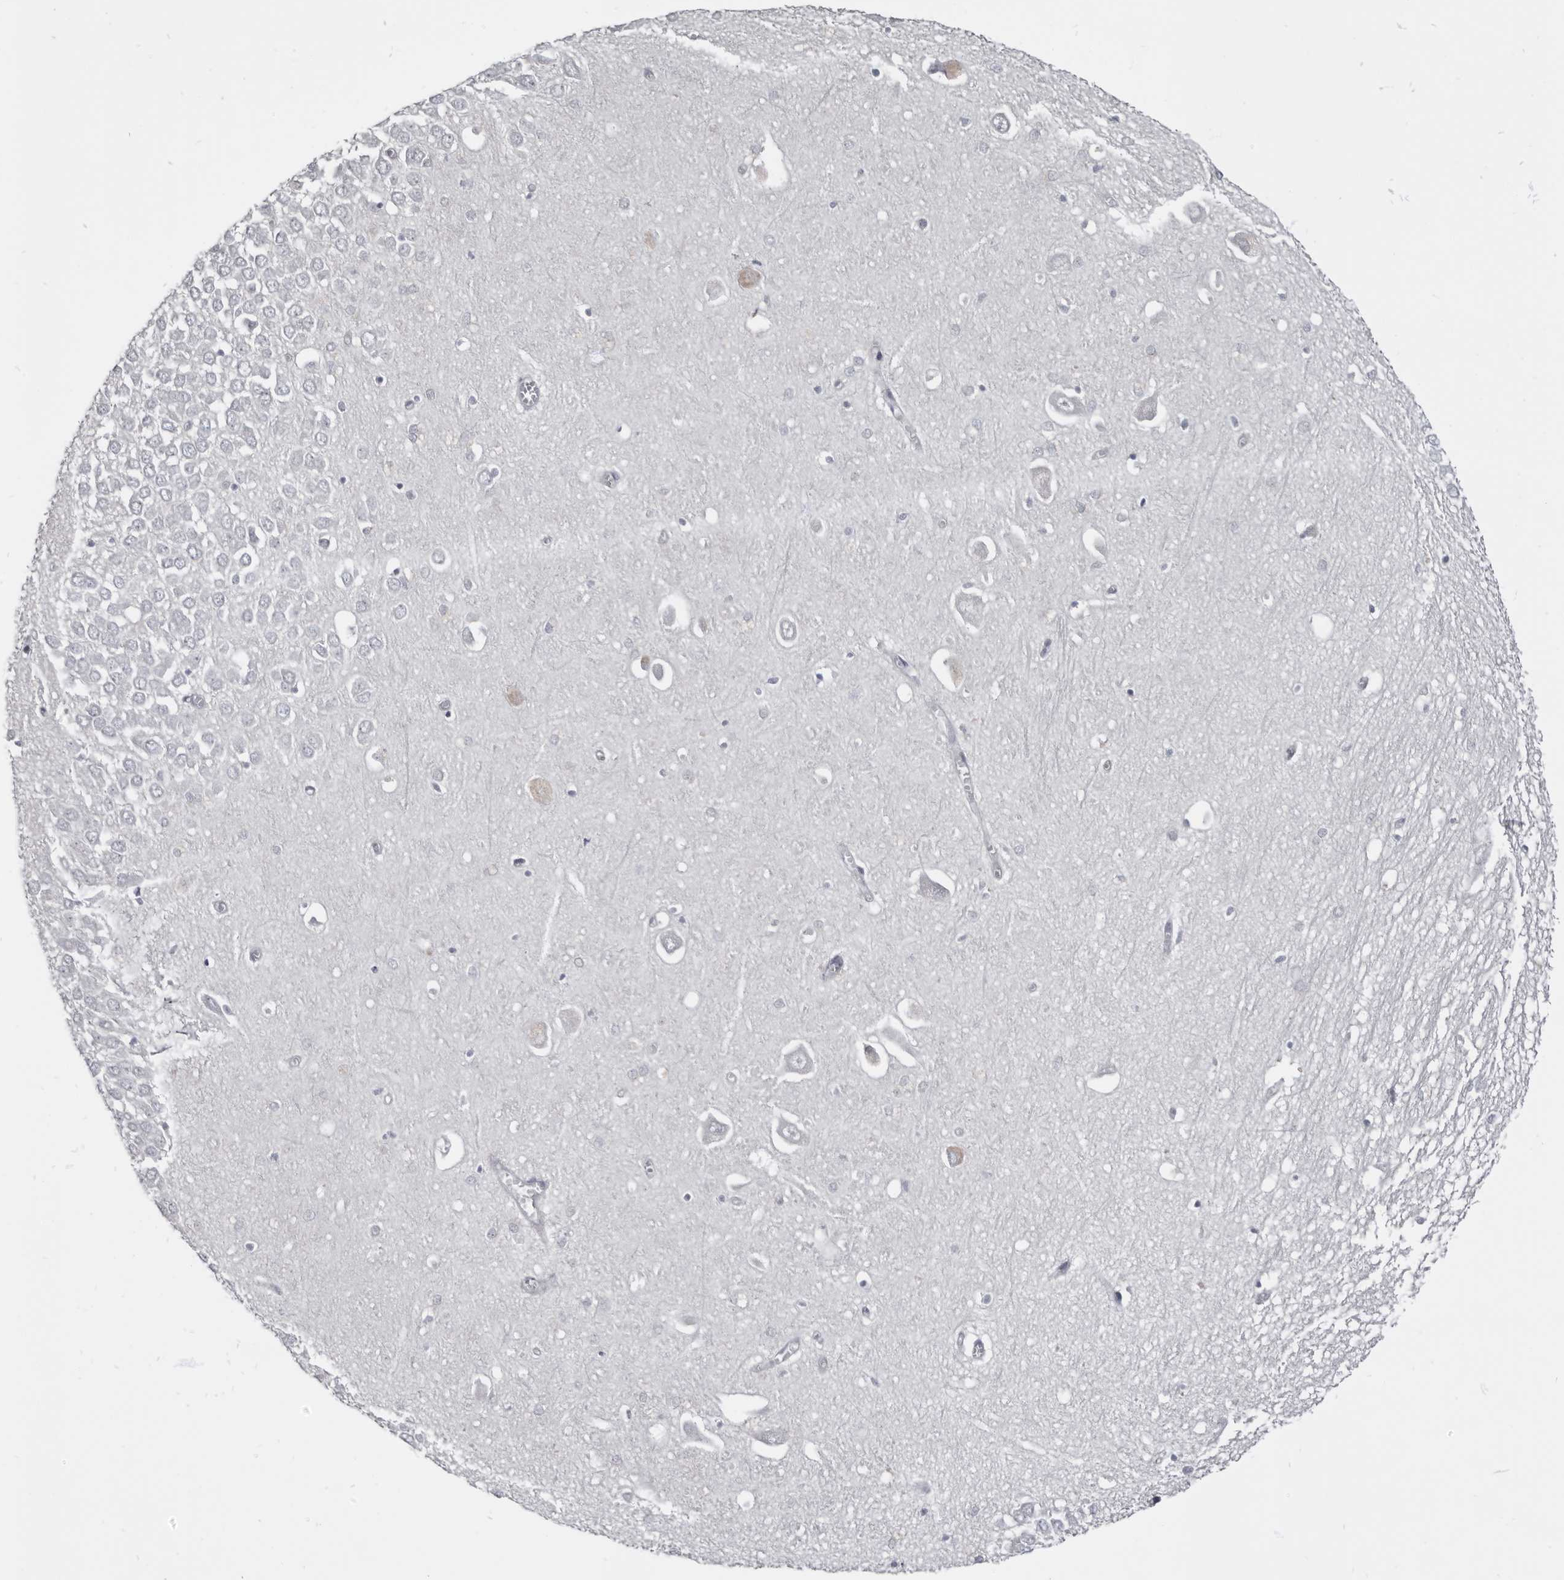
{"staining": {"intensity": "negative", "quantity": "none", "location": "none"}, "tissue": "hippocampus", "cell_type": "Glial cells", "image_type": "normal", "snomed": [{"axis": "morphology", "description": "Normal tissue, NOS"}, {"axis": "topography", "description": "Hippocampus"}], "caption": "Hippocampus was stained to show a protein in brown. There is no significant positivity in glial cells. (DAB immunohistochemistry (IHC) with hematoxylin counter stain).", "gene": "CGN", "patient": {"sex": "male", "age": 70}}